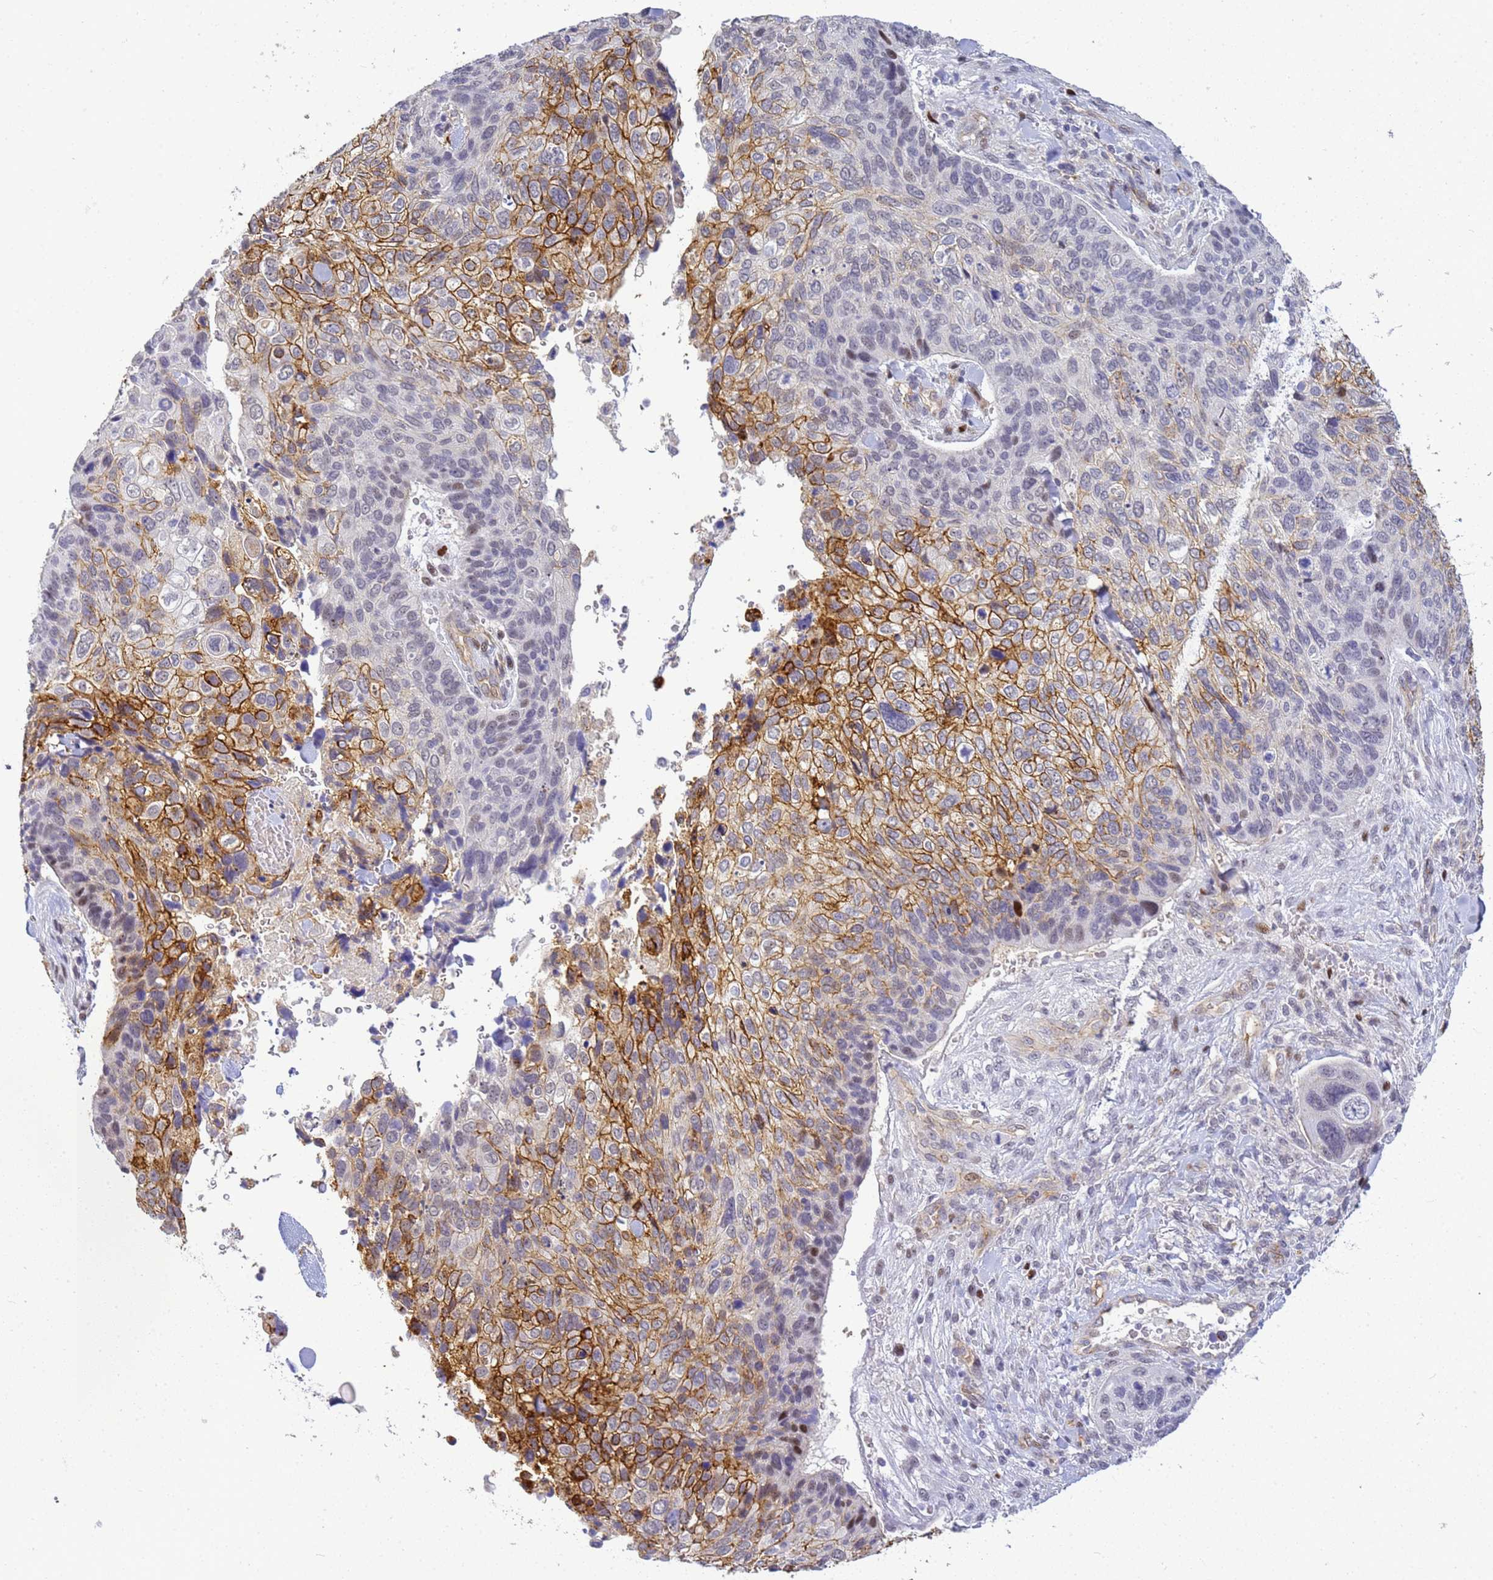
{"staining": {"intensity": "strong", "quantity": "25%-75%", "location": "cytoplasmic/membranous"}, "tissue": "skin cancer", "cell_type": "Tumor cells", "image_type": "cancer", "snomed": [{"axis": "morphology", "description": "Basal cell carcinoma"}, {"axis": "topography", "description": "Skin"}], "caption": "Immunohistochemistry (IHC) (DAB) staining of human skin cancer displays strong cytoplasmic/membranous protein staining in about 25%-75% of tumor cells. Using DAB (brown) and hematoxylin (blue) stains, captured at high magnification using brightfield microscopy.", "gene": "GON4L", "patient": {"sex": "female", "age": 74}}